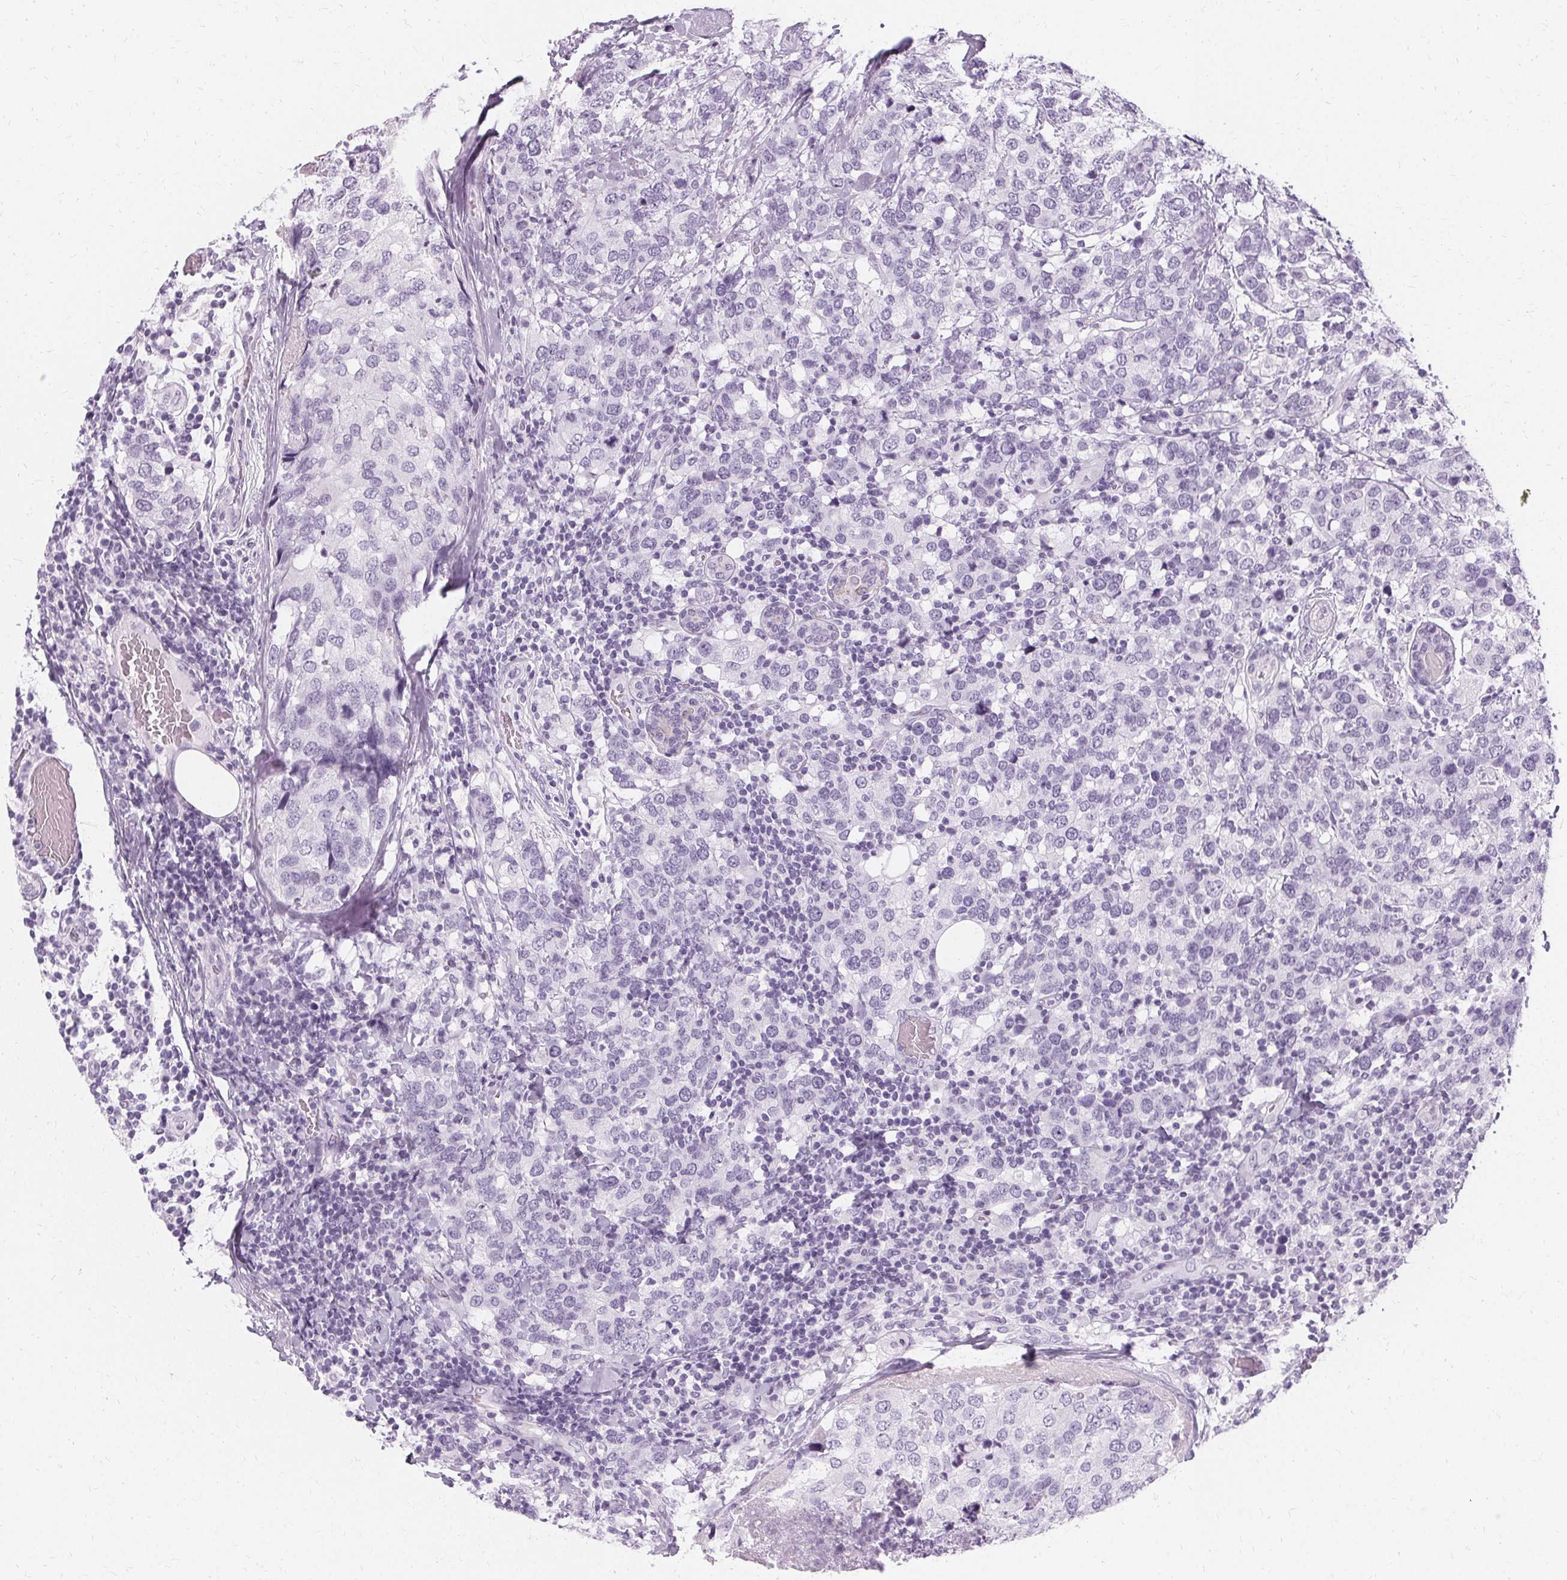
{"staining": {"intensity": "negative", "quantity": "none", "location": "none"}, "tissue": "breast cancer", "cell_type": "Tumor cells", "image_type": "cancer", "snomed": [{"axis": "morphology", "description": "Lobular carcinoma"}, {"axis": "topography", "description": "Breast"}], "caption": "Lobular carcinoma (breast) stained for a protein using immunohistochemistry (IHC) demonstrates no staining tumor cells.", "gene": "KRT6C", "patient": {"sex": "female", "age": 59}}